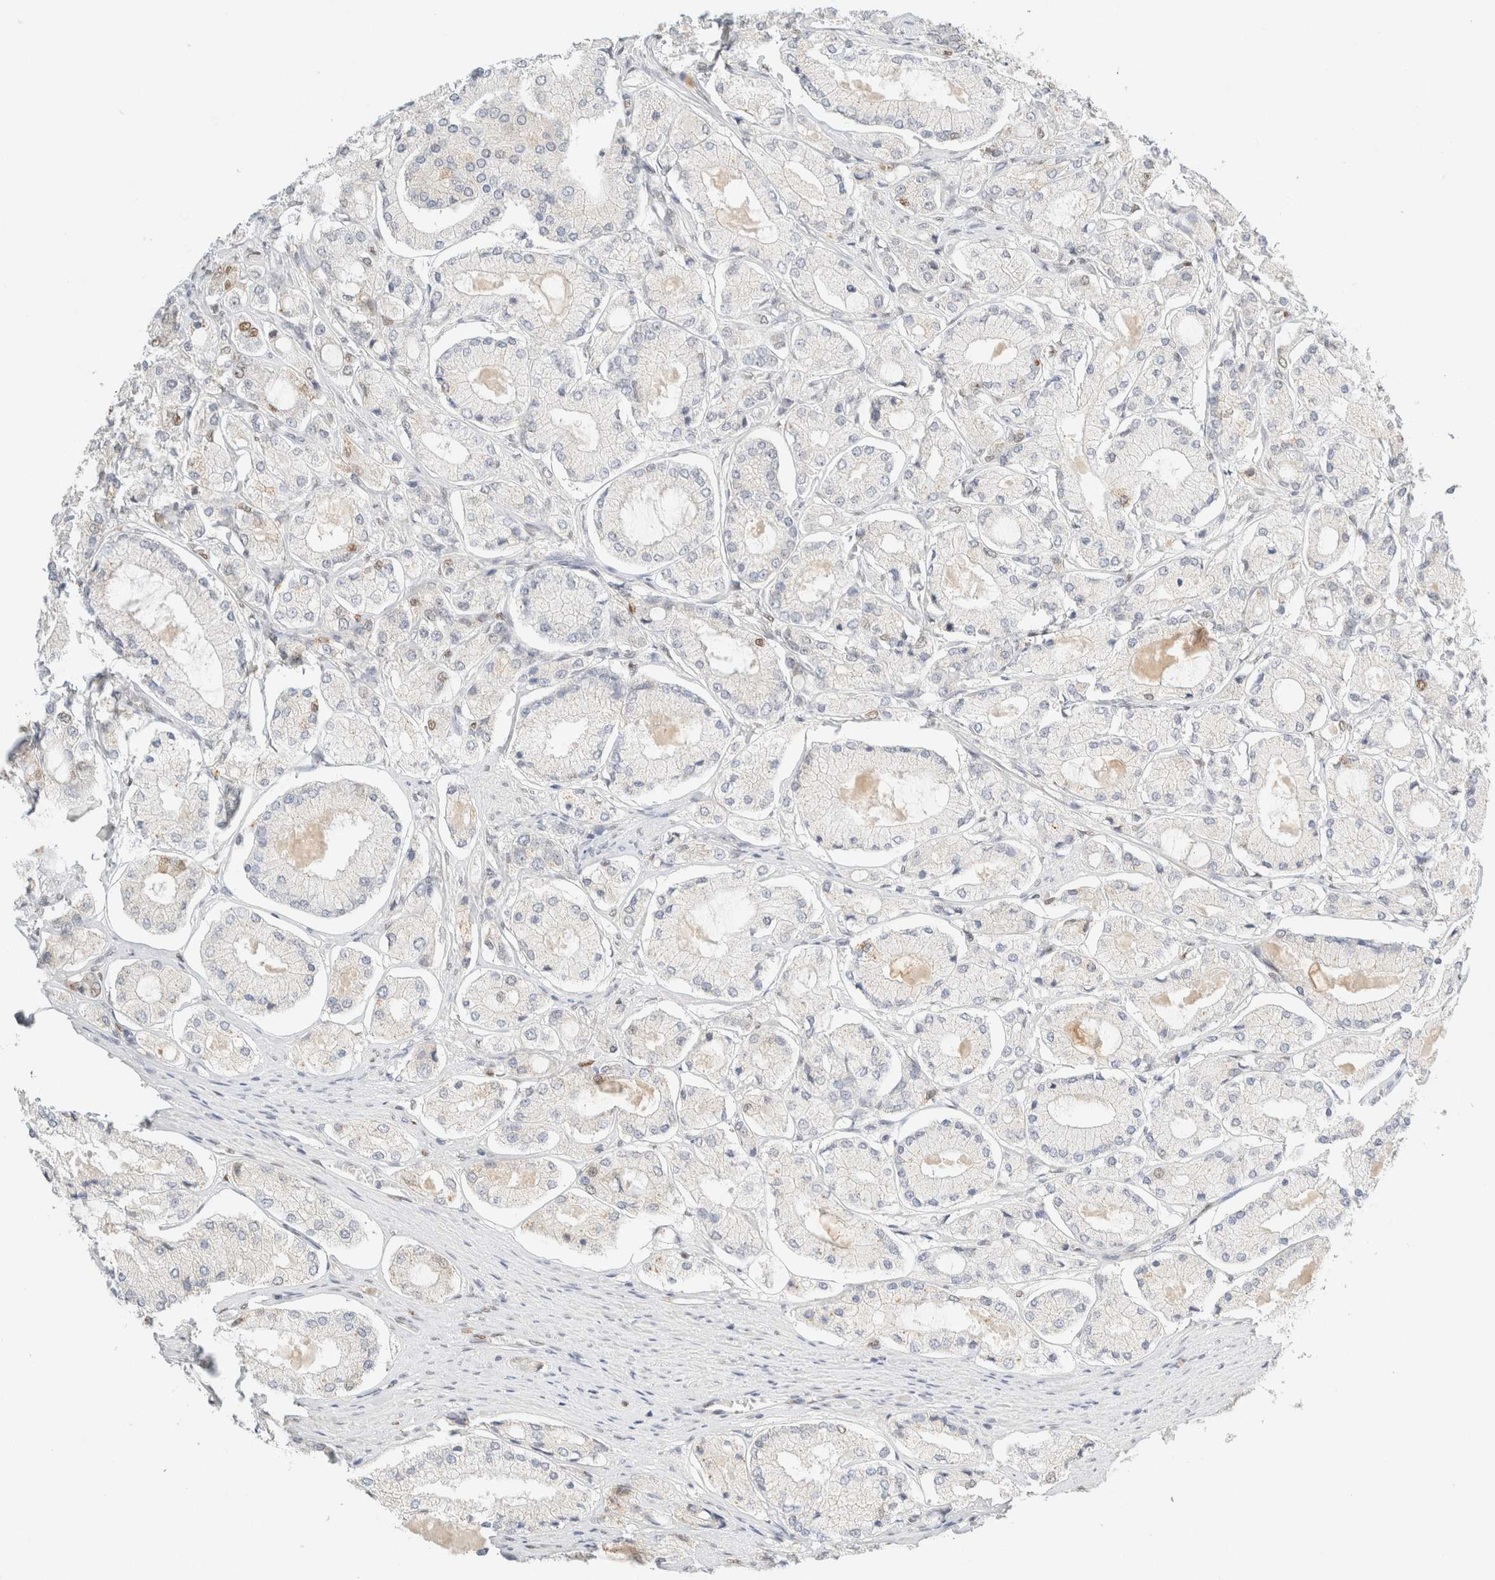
{"staining": {"intensity": "negative", "quantity": "none", "location": "none"}, "tissue": "prostate cancer", "cell_type": "Tumor cells", "image_type": "cancer", "snomed": [{"axis": "morphology", "description": "Adenocarcinoma, High grade"}, {"axis": "topography", "description": "Prostate"}], "caption": "Immunohistochemical staining of human prostate cancer exhibits no significant staining in tumor cells.", "gene": "DDB2", "patient": {"sex": "male", "age": 65}}